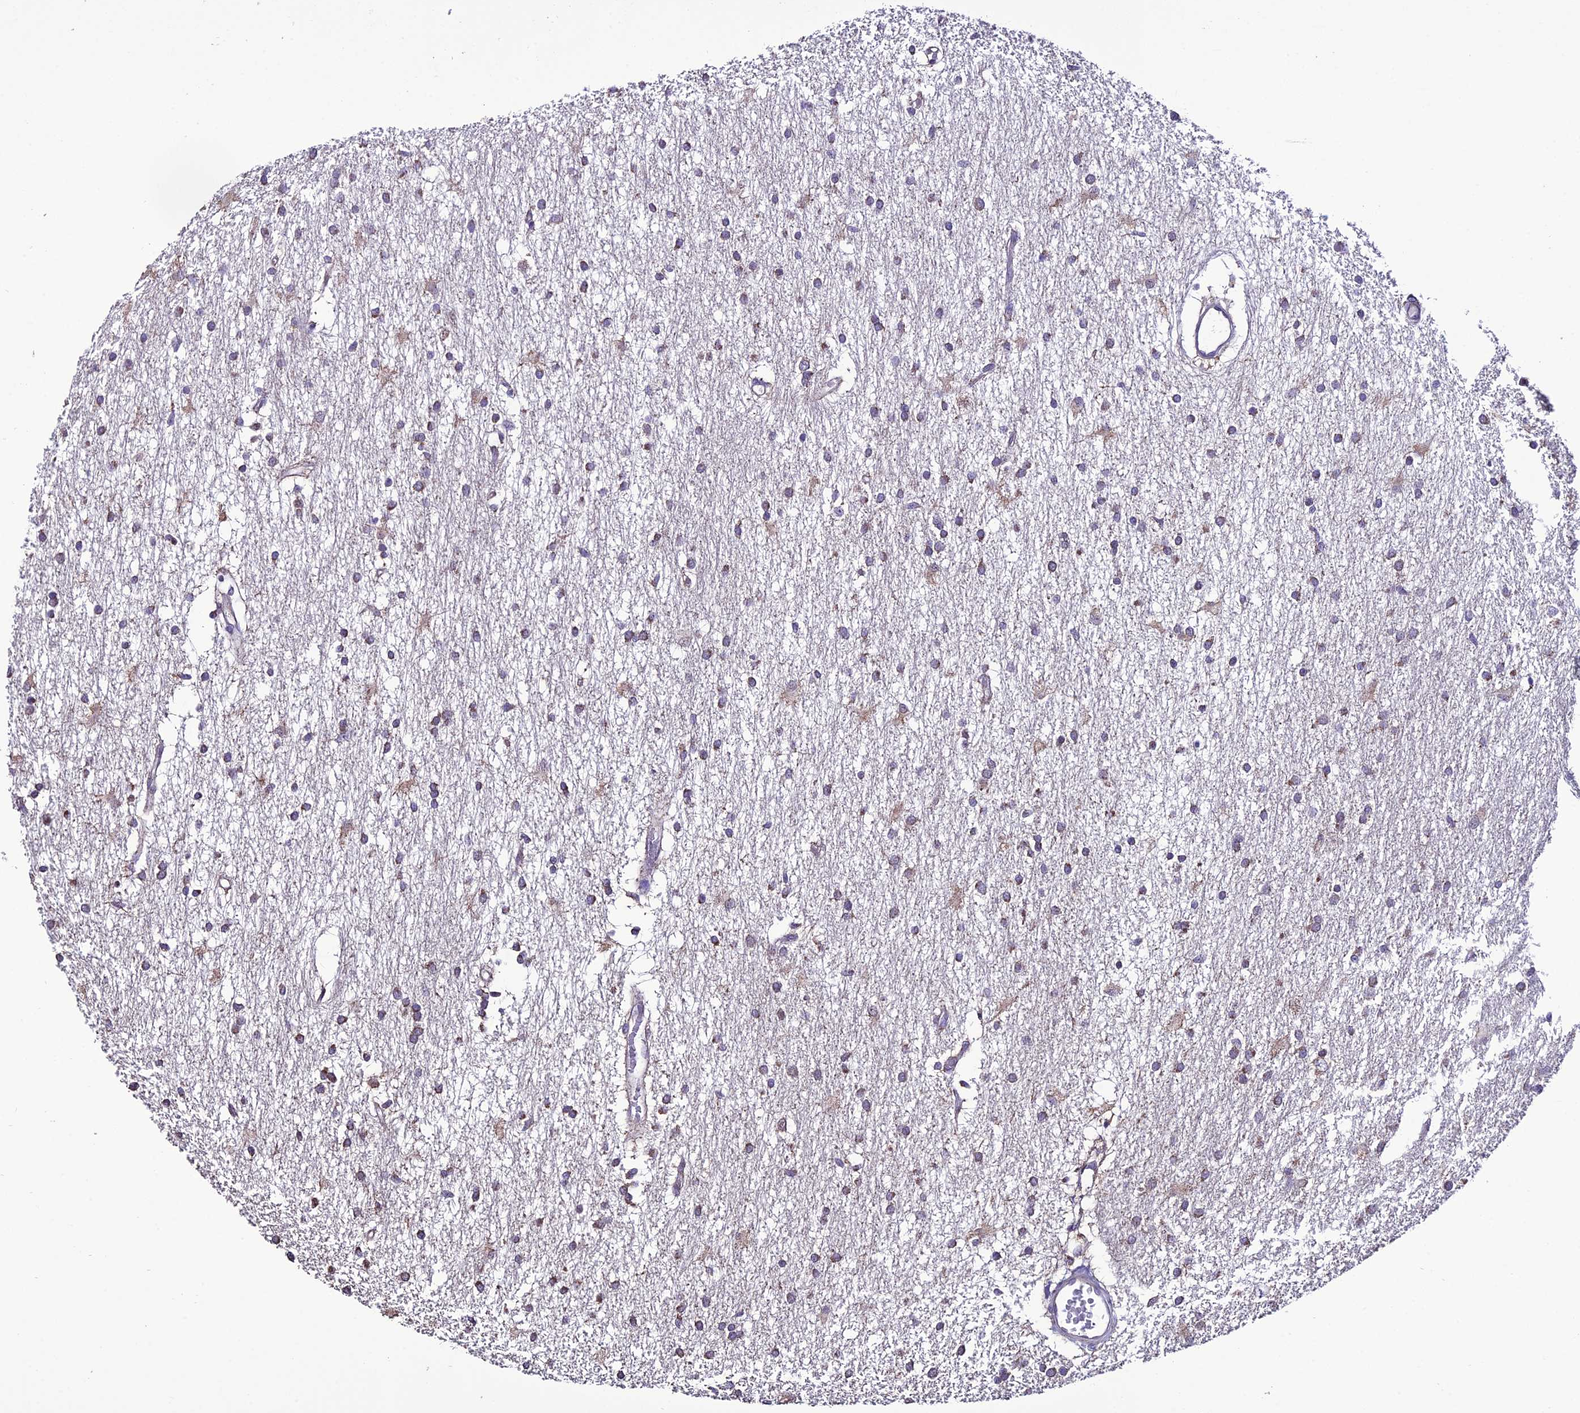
{"staining": {"intensity": "weak", "quantity": "25%-75%", "location": "cytoplasmic/membranous"}, "tissue": "glioma", "cell_type": "Tumor cells", "image_type": "cancer", "snomed": [{"axis": "morphology", "description": "Glioma, malignant, High grade"}, {"axis": "topography", "description": "Brain"}], "caption": "Protein expression analysis of glioma reveals weak cytoplasmic/membranous positivity in about 25%-75% of tumor cells.", "gene": "HOGA1", "patient": {"sex": "male", "age": 77}}